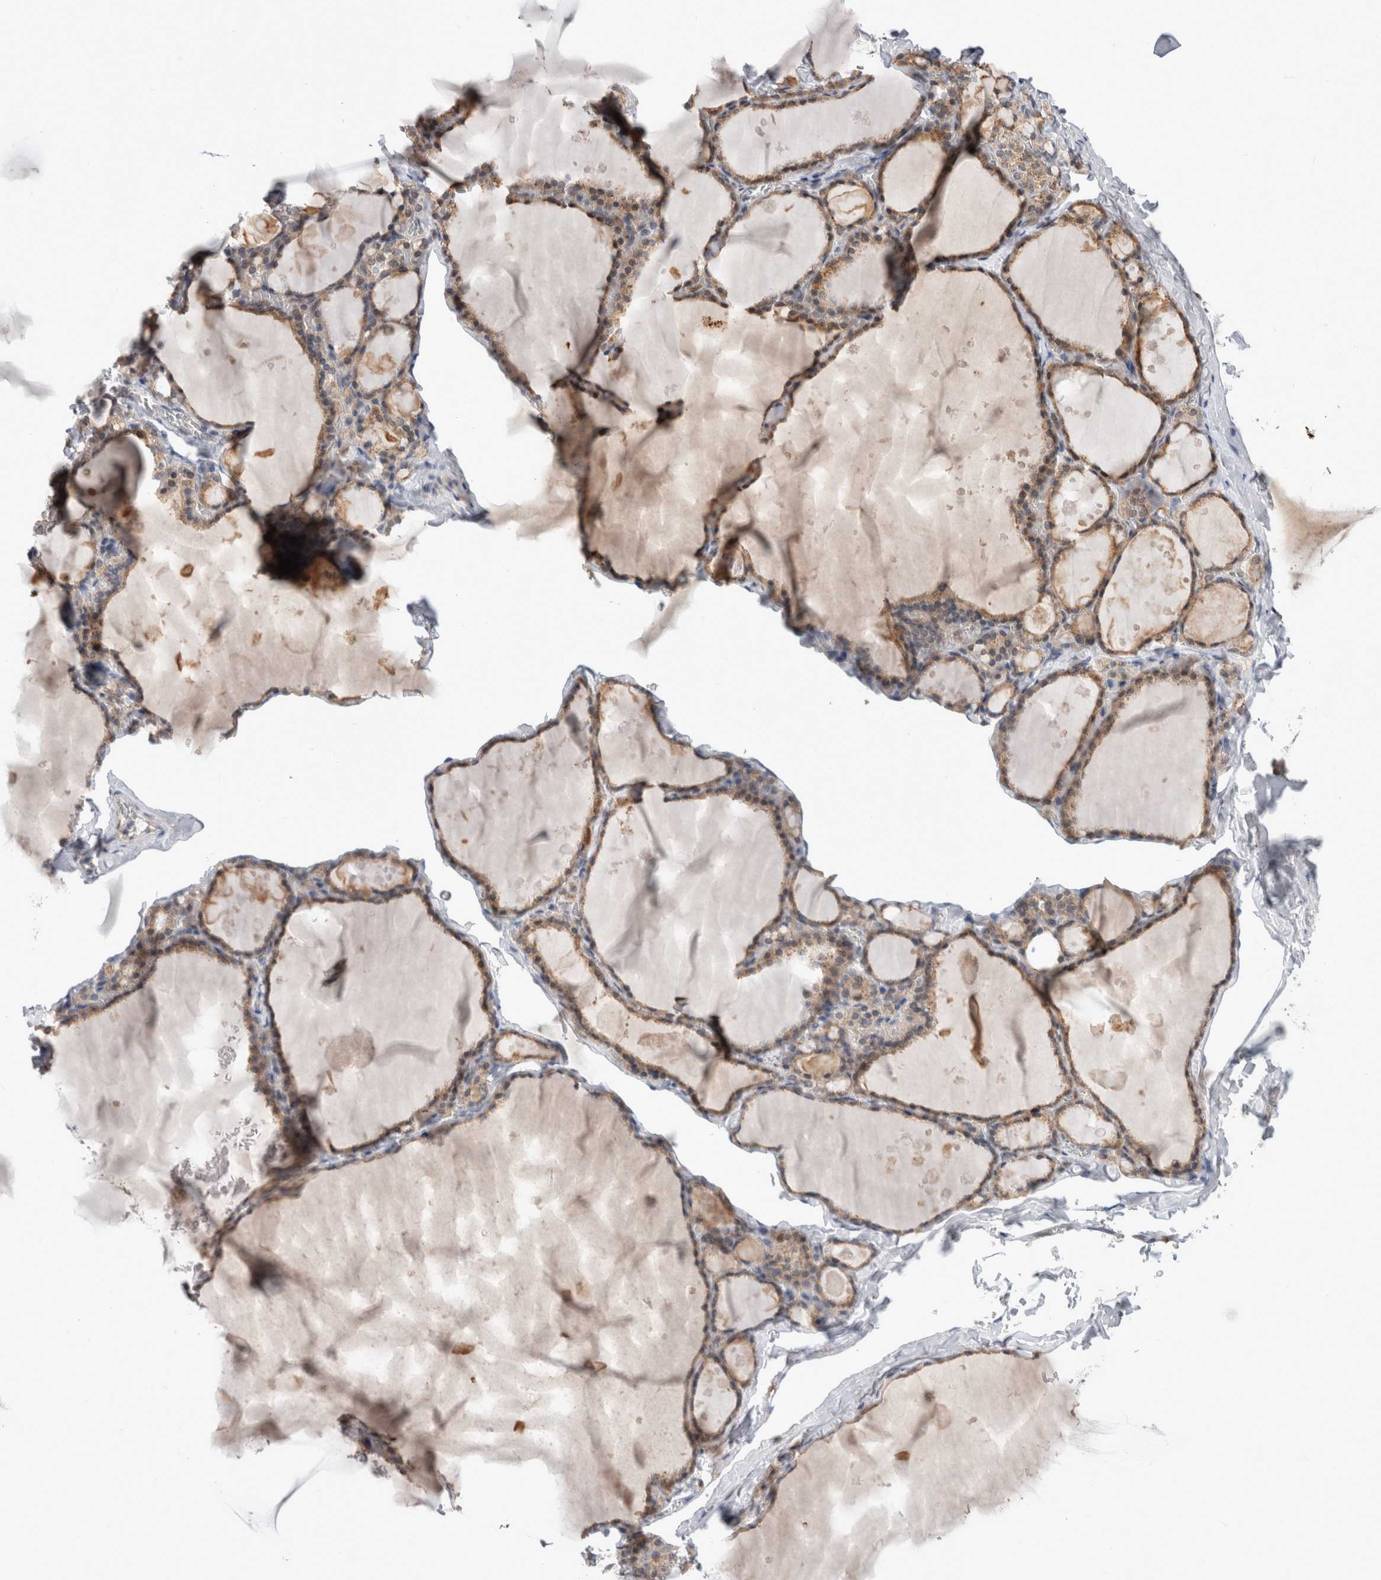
{"staining": {"intensity": "moderate", "quantity": ">75%", "location": "cytoplasmic/membranous"}, "tissue": "thyroid gland", "cell_type": "Glandular cells", "image_type": "normal", "snomed": [{"axis": "morphology", "description": "Normal tissue, NOS"}, {"axis": "topography", "description": "Thyroid gland"}], "caption": "This image demonstrates normal thyroid gland stained with immunohistochemistry (IHC) to label a protein in brown. The cytoplasmic/membranous of glandular cells show moderate positivity for the protein. Nuclei are counter-stained blue.", "gene": "MRPL37", "patient": {"sex": "male", "age": 56}}